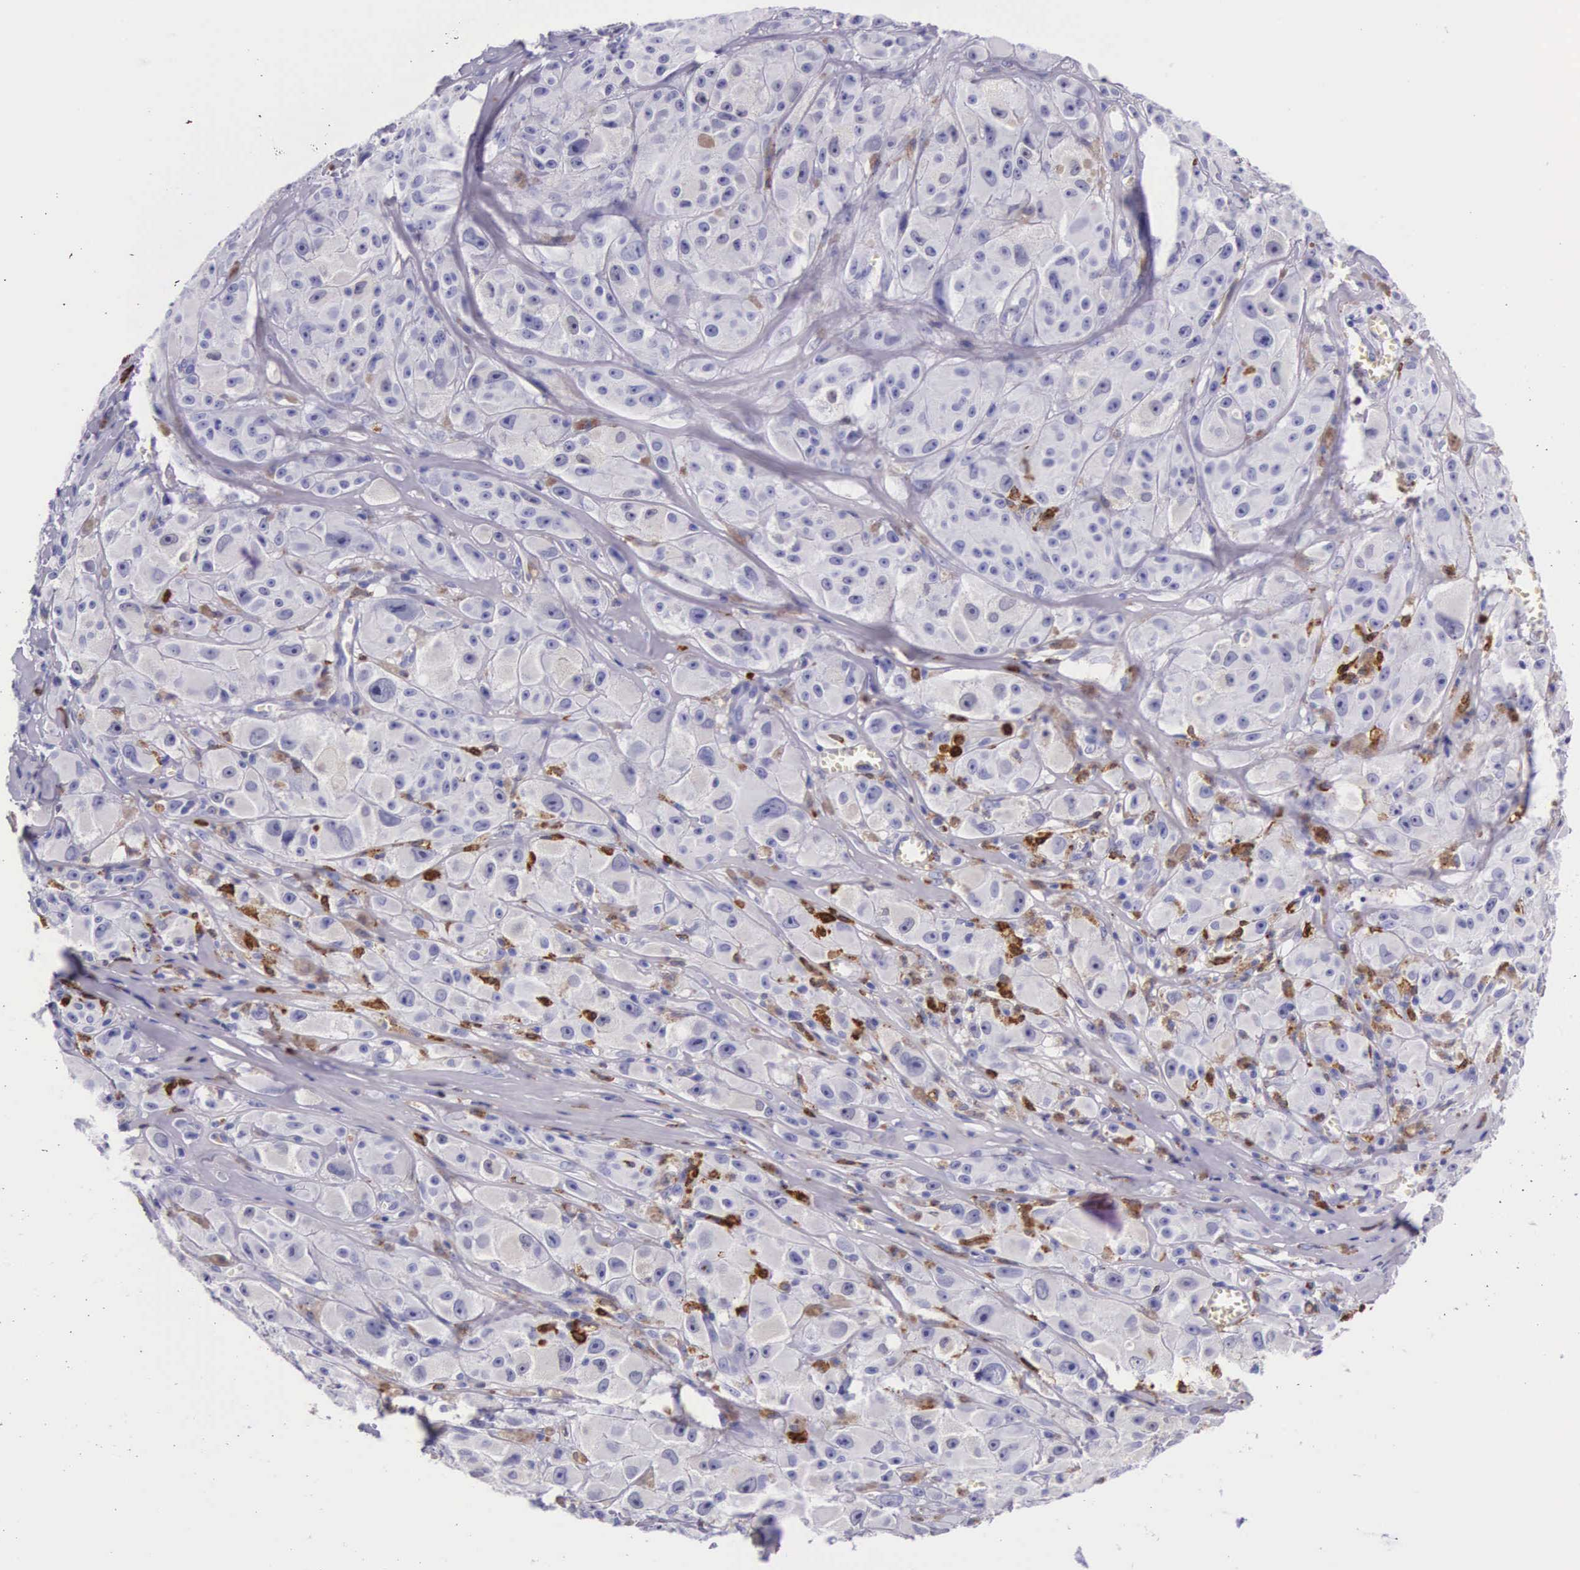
{"staining": {"intensity": "negative", "quantity": "none", "location": "none"}, "tissue": "melanoma", "cell_type": "Tumor cells", "image_type": "cancer", "snomed": [{"axis": "morphology", "description": "Malignant melanoma, NOS"}, {"axis": "topography", "description": "Skin"}], "caption": "Tumor cells show no significant expression in malignant melanoma.", "gene": "FCN1", "patient": {"sex": "male", "age": 56}}